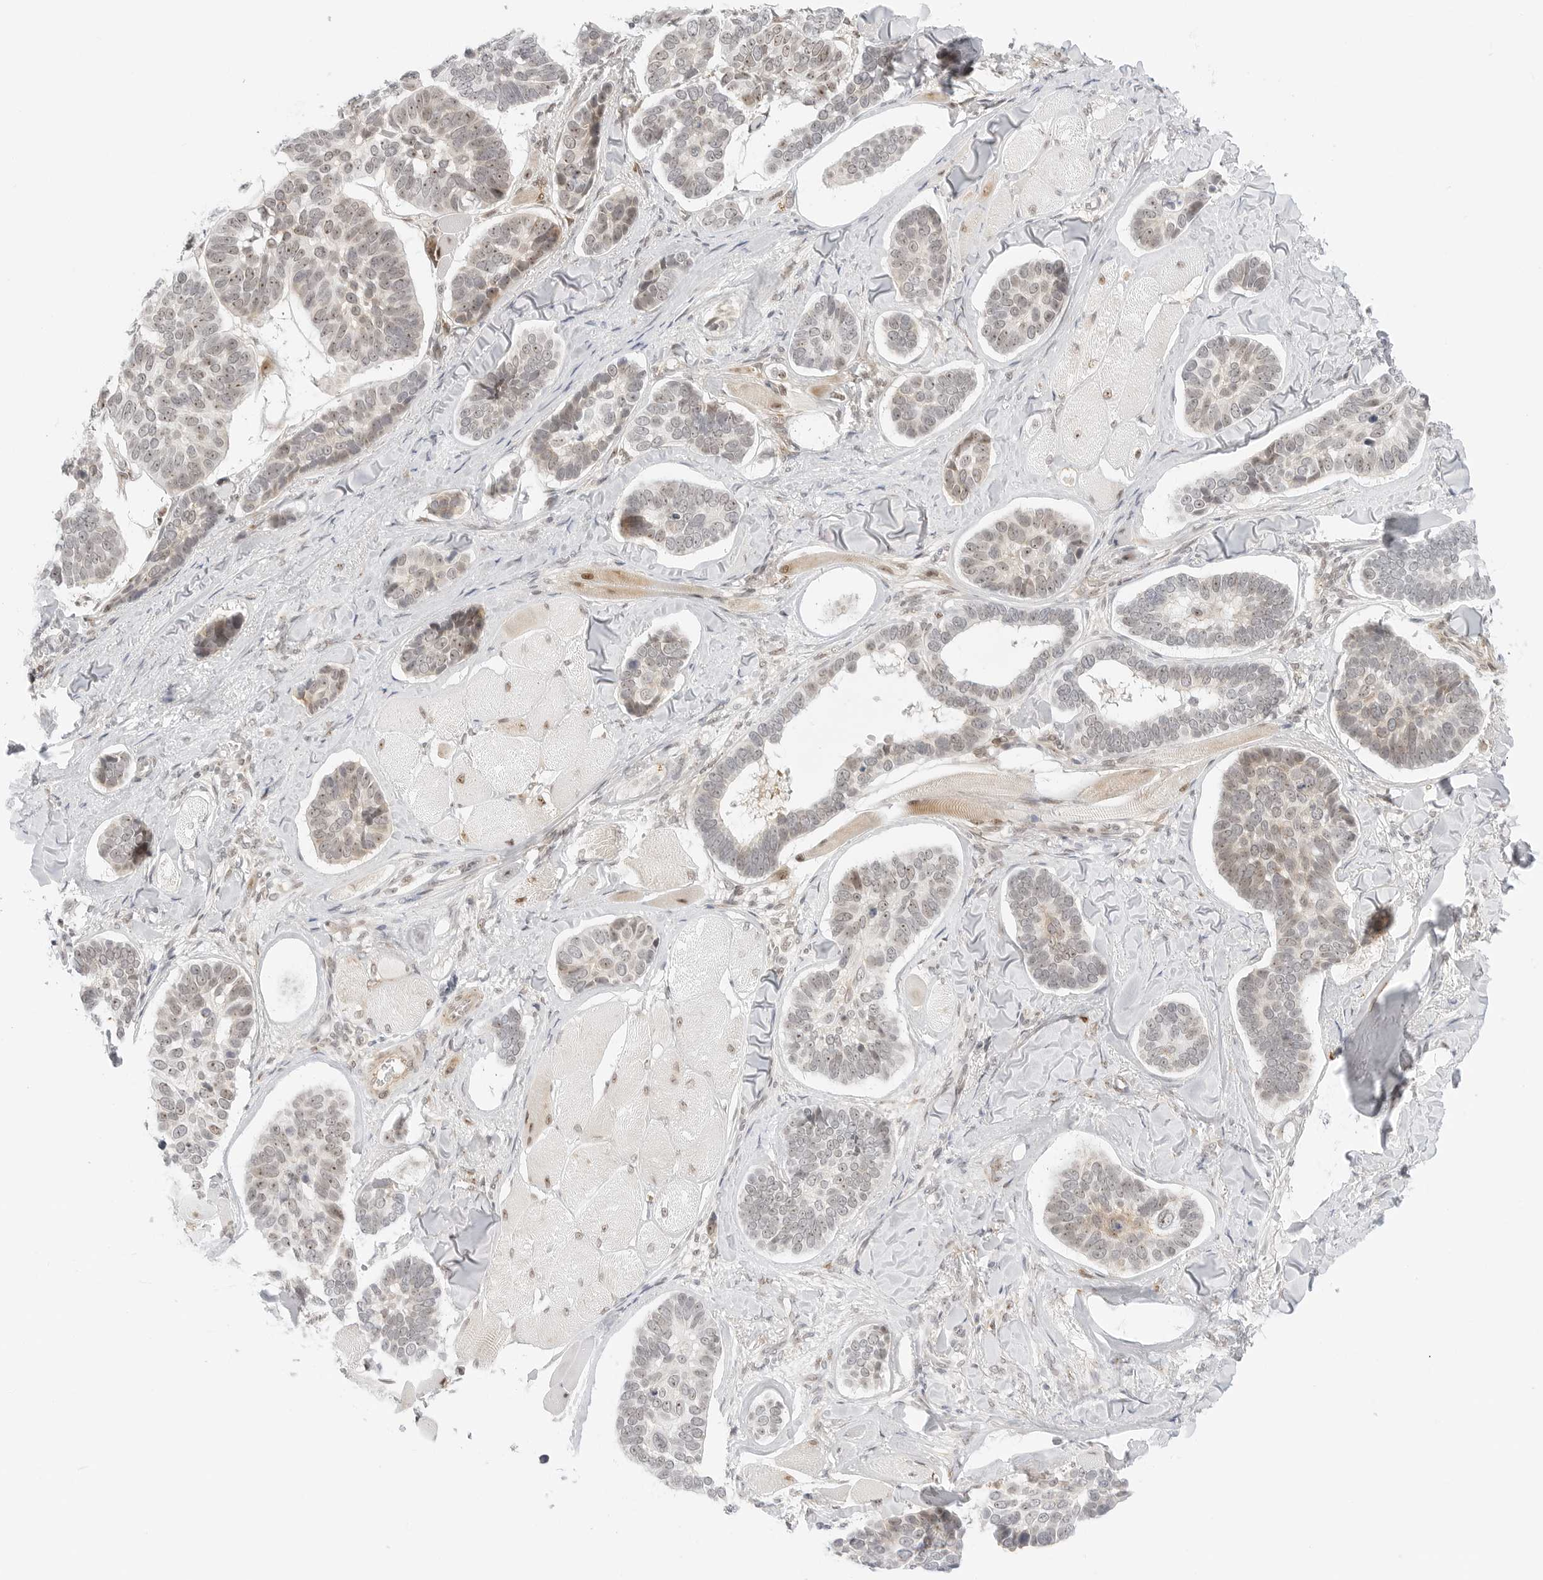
{"staining": {"intensity": "weak", "quantity": "25%-75%", "location": "nuclear"}, "tissue": "skin cancer", "cell_type": "Tumor cells", "image_type": "cancer", "snomed": [{"axis": "morphology", "description": "Basal cell carcinoma"}, {"axis": "topography", "description": "Skin"}], "caption": "Immunohistochemistry (IHC) histopathology image of basal cell carcinoma (skin) stained for a protein (brown), which demonstrates low levels of weak nuclear staining in approximately 25%-75% of tumor cells.", "gene": "HIPK3", "patient": {"sex": "male", "age": 62}}